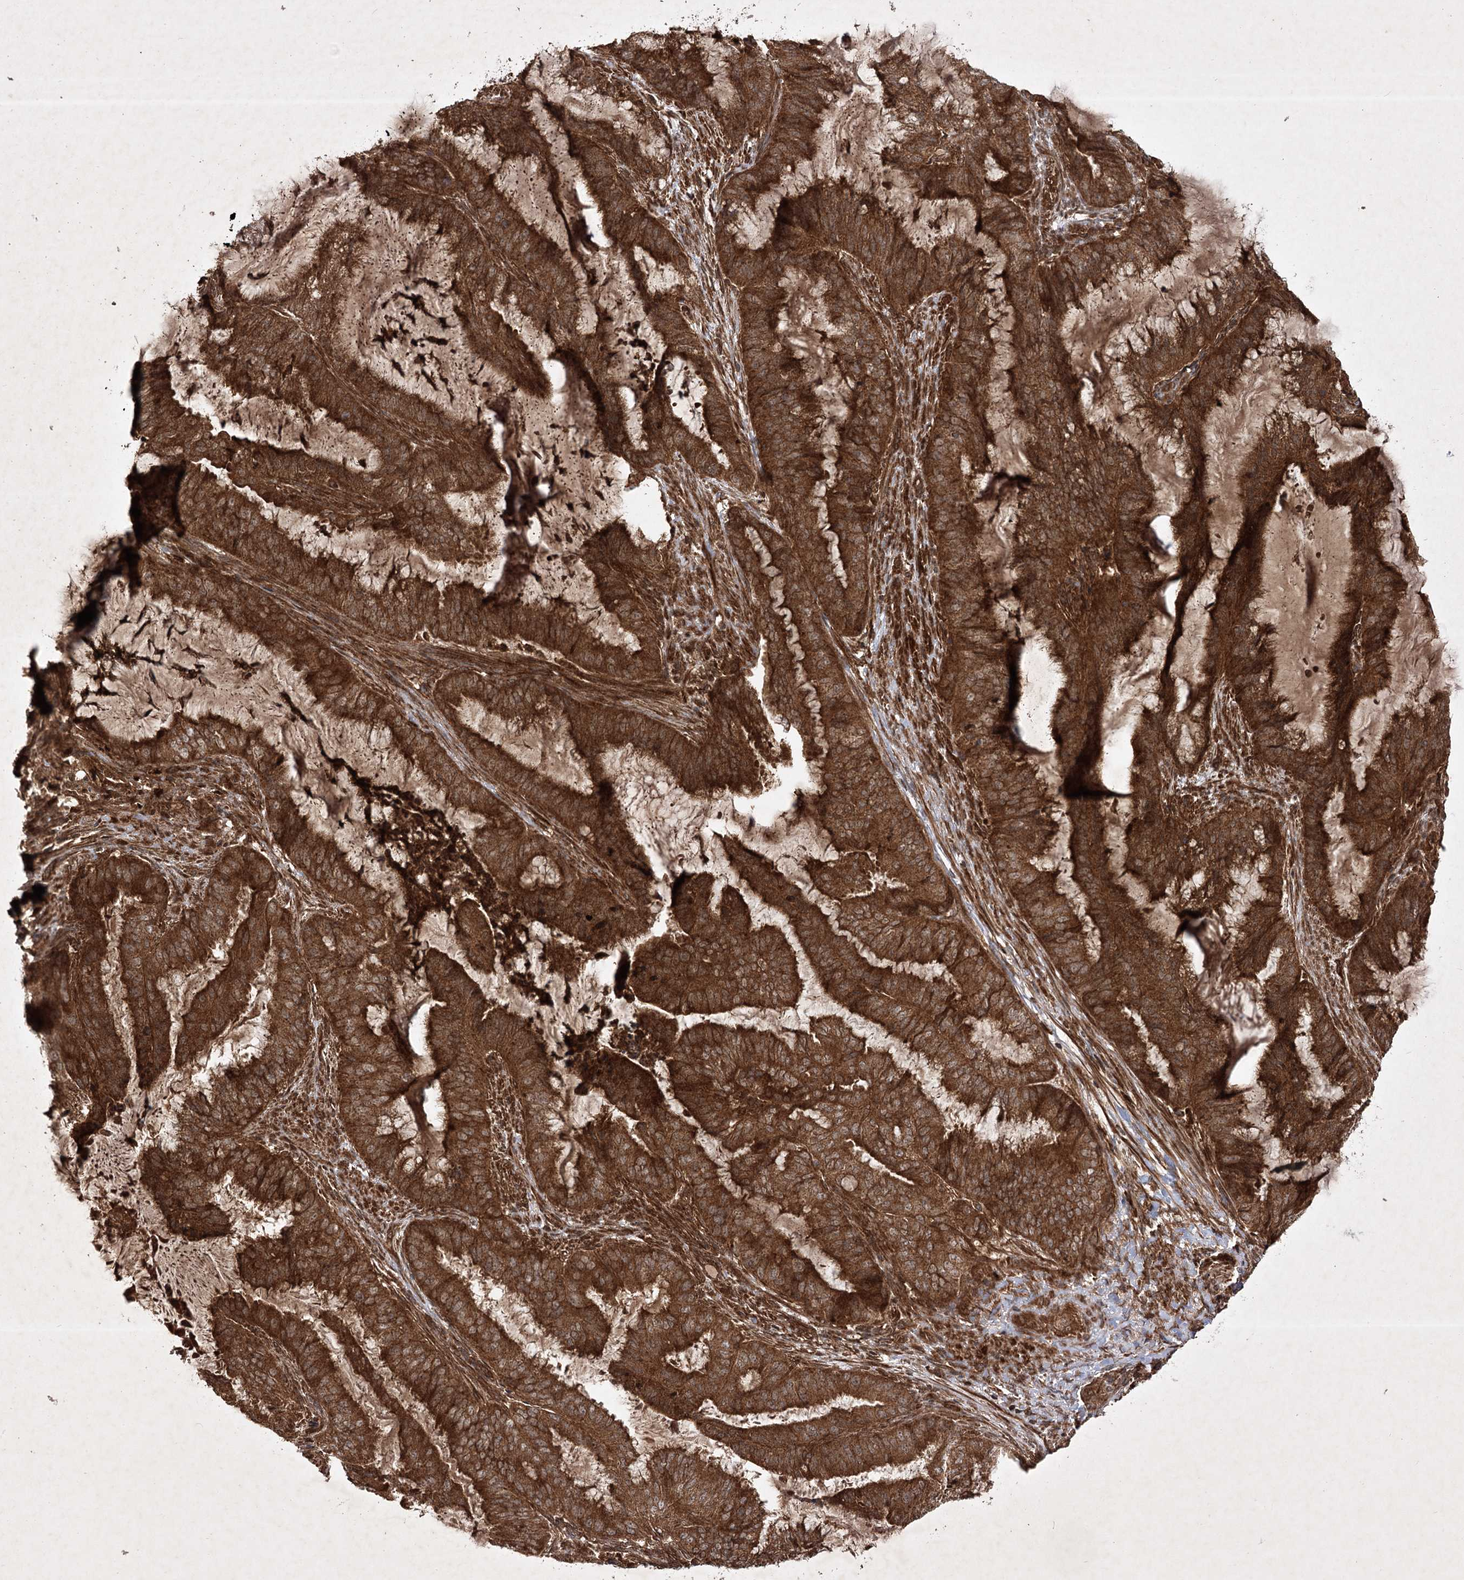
{"staining": {"intensity": "strong", "quantity": ">75%", "location": "cytoplasmic/membranous"}, "tissue": "endometrial cancer", "cell_type": "Tumor cells", "image_type": "cancer", "snomed": [{"axis": "morphology", "description": "Adenocarcinoma, NOS"}, {"axis": "topography", "description": "Endometrium"}], "caption": "Immunohistochemistry (IHC) (DAB (3,3'-diaminobenzidine)) staining of endometrial cancer shows strong cytoplasmic/membranous protein positivity in approximately >75% of tumor cells. Immunohistochemistry stains the protein of interest in brown and the nuclei are stained blue.", "gene": "DNAJC13", "patient": {"sex": "female", "age": 51}}